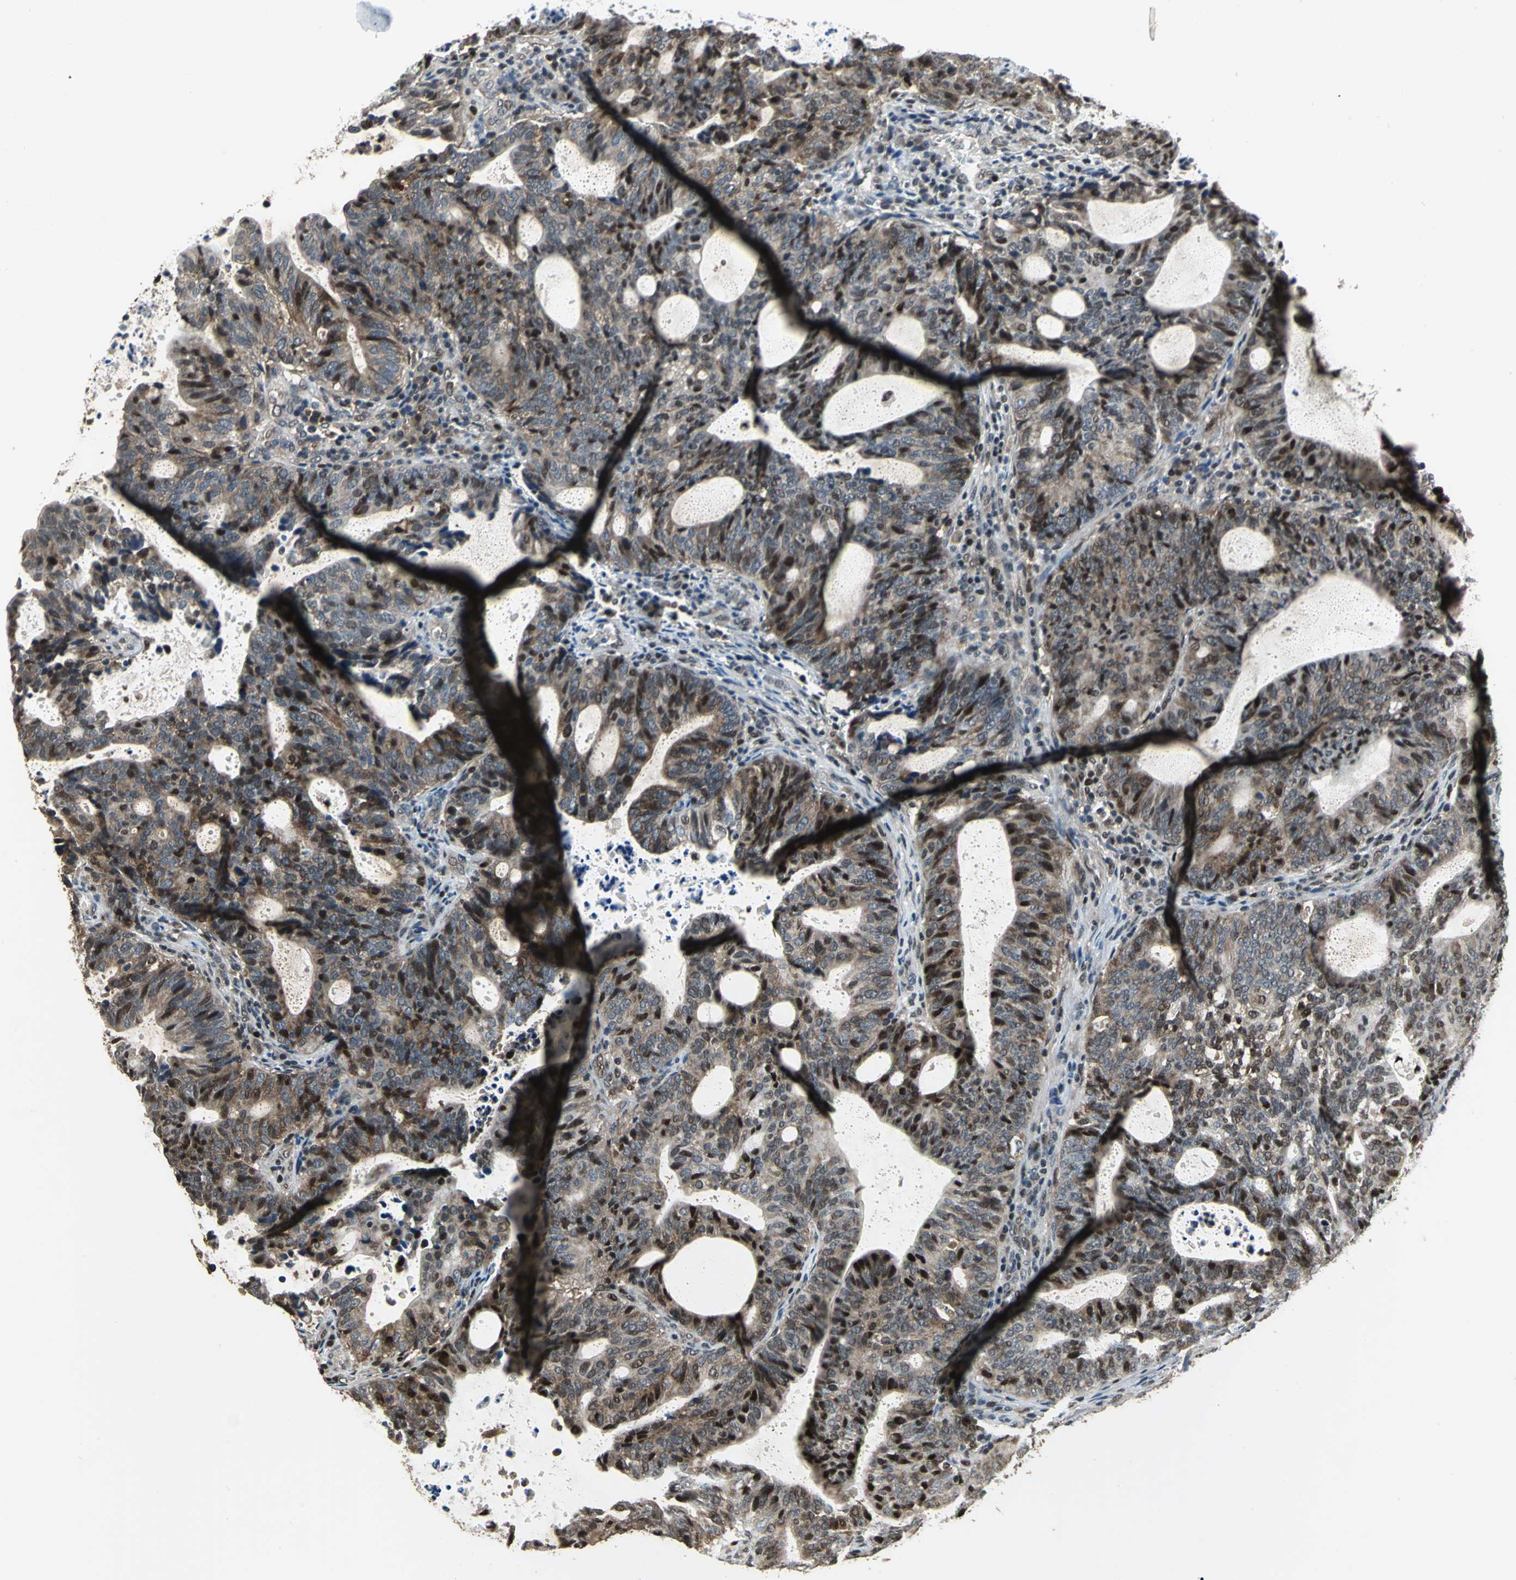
{"staining": {"intensity": "strong", "quantity": "25%-75%", "location": "nuclear"}, "tissue": "endometrial cancer", "cell_type": "Tumor cells", "image_type": "cancer", "snomed": [{"axis": "morphology", "description": "Adenocarcinoma, NOS"}, {"axis": "topography", "description": "Uterus"}], "caption": "An image of adenocarcinoma (endometrial) stained for a protein displays strong nuclear brown staining in tumor cells.", "gene": "MIS18BP1", "patient": {"sex": "female", "age": 83}}